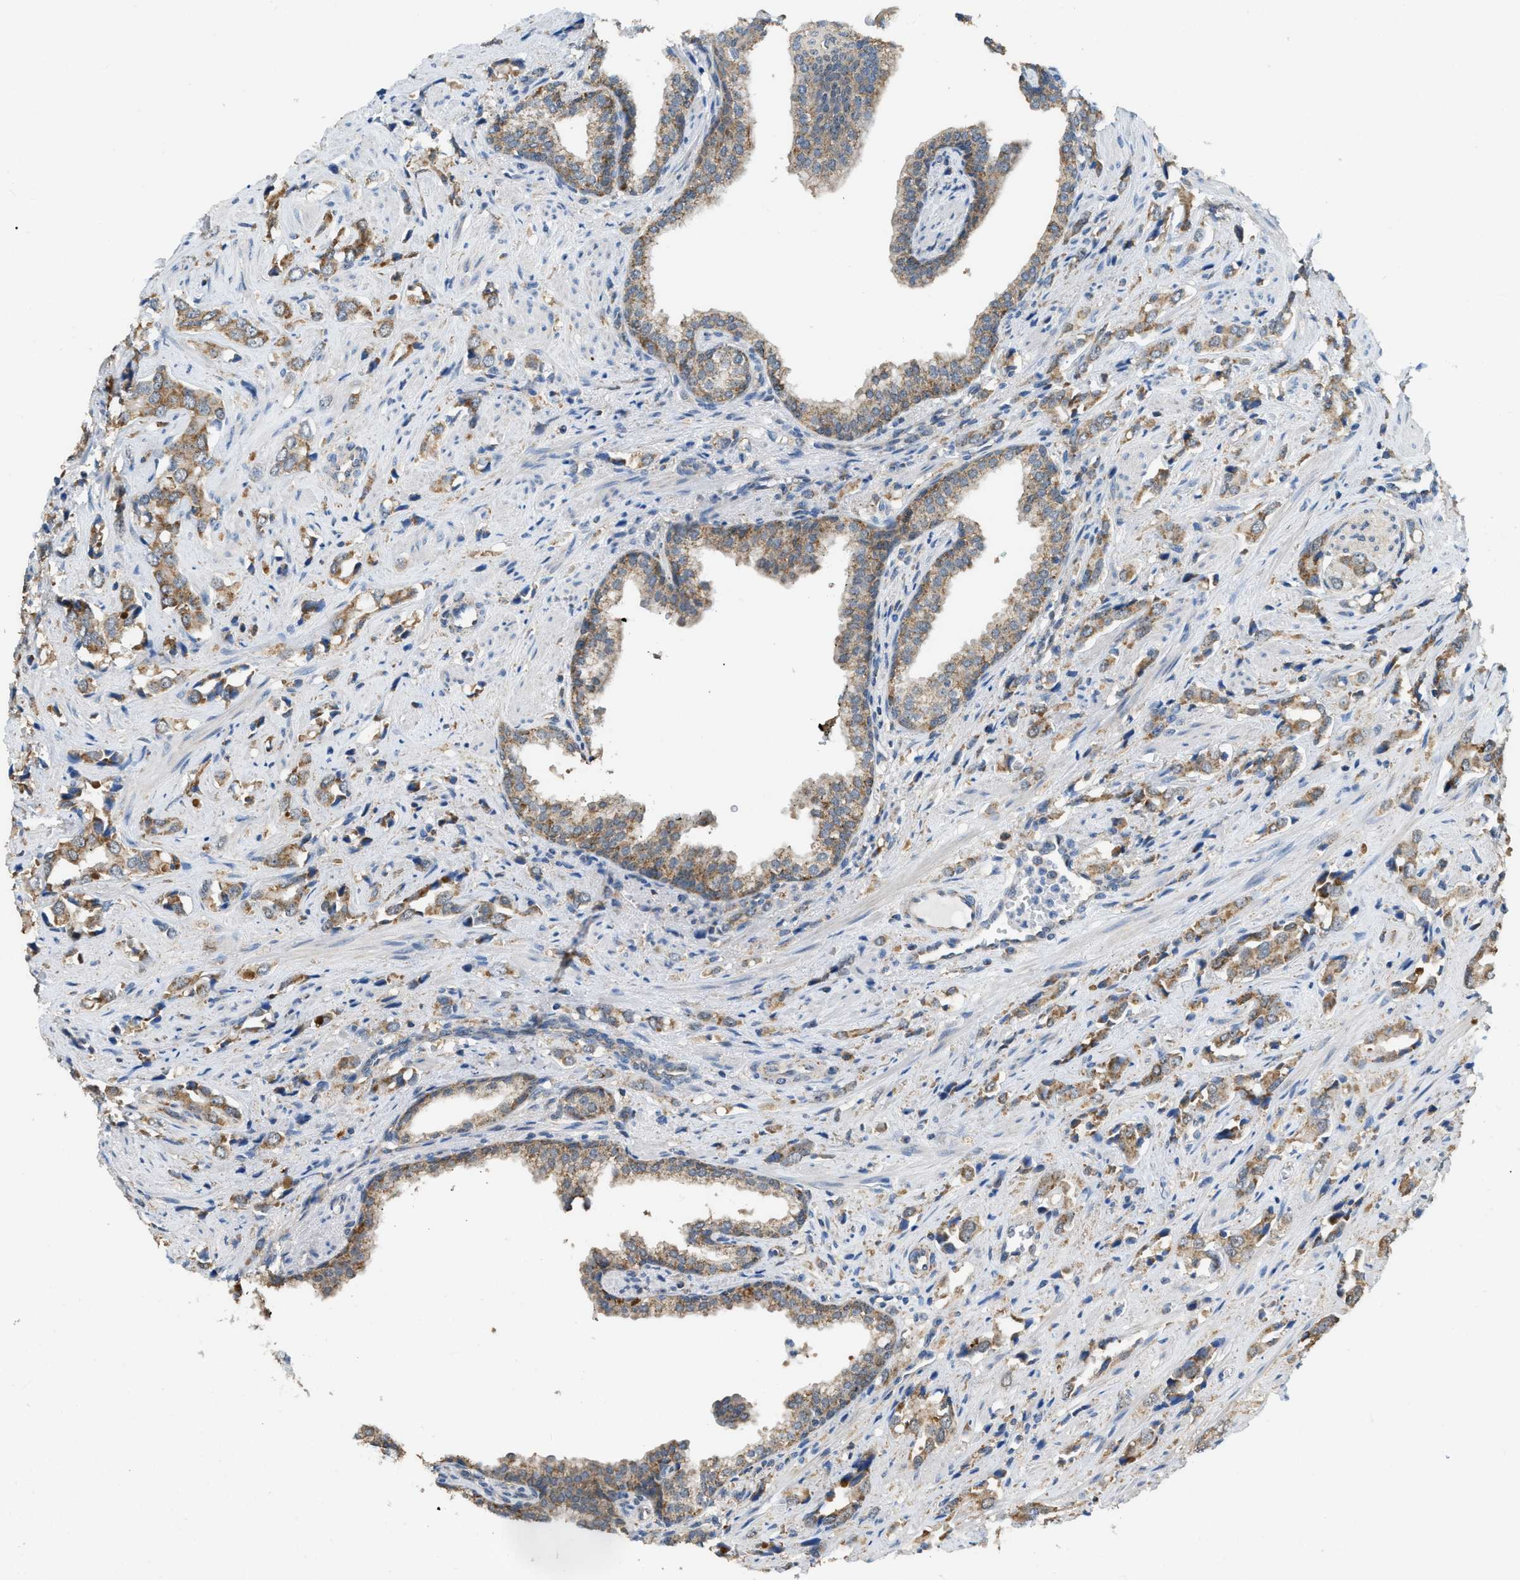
{"staining": {"intensity": "weak", "quantity": ">75%", "location": "cytoplasmic/membranous"}, "tissue": "prostate cancer", "cell_type": "Tumor cells", "image_type": "cancer", "snomed": [{"axis": "morphology", "description": "Adenocarcinoma, High grade"}, {"axis": "topography", "description": "Prostate"}], "caption": "This image displays high-grade adenocarcinoma (prostate) stained with IHC to label a protein in brown. The cytoplasmic/membranous of tumor cells show weak positivity for the protein. Nuclei are counter-stained blue.", "gene": "ETFB", "patient": {"sex": "male", "age": 52}}